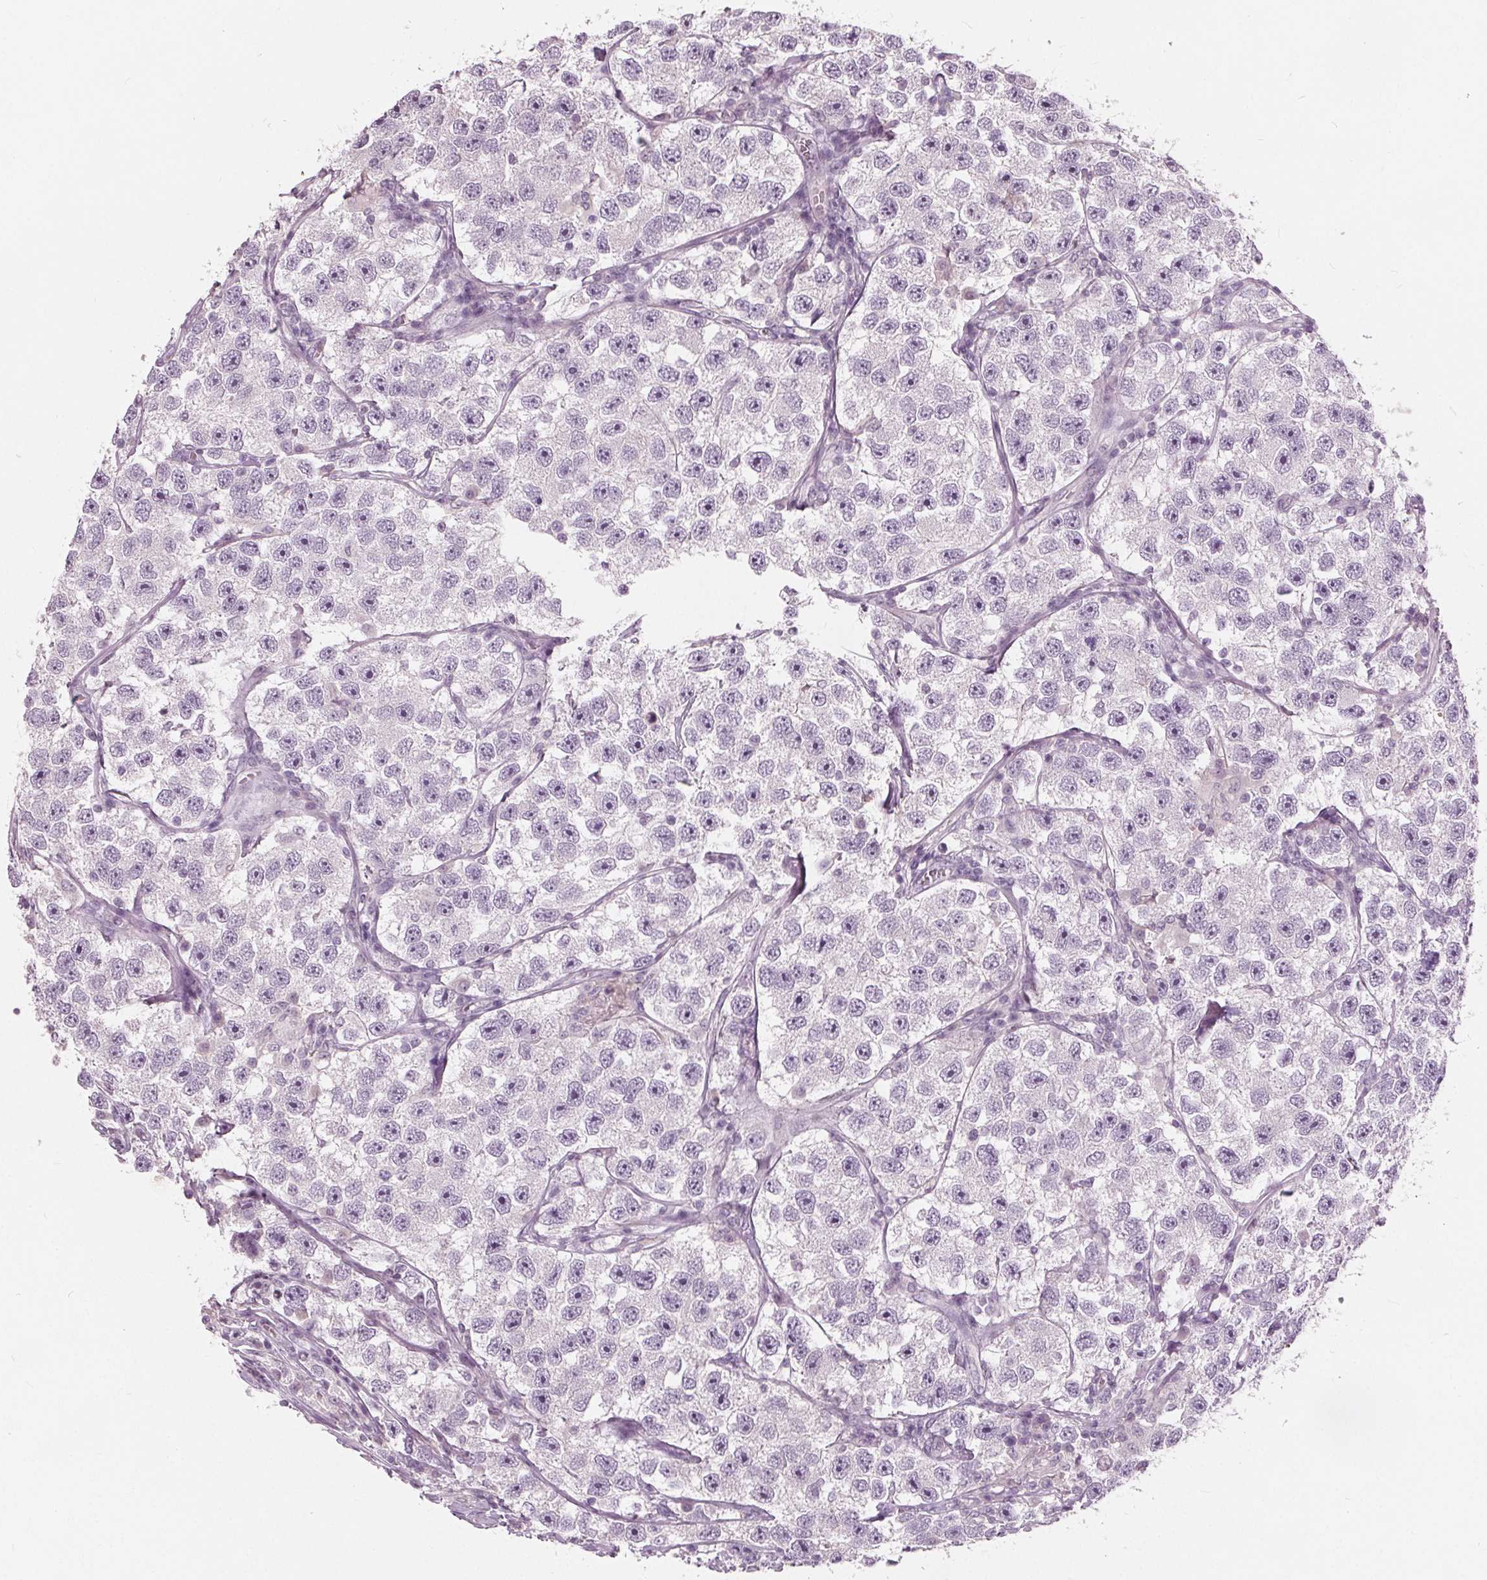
{"staining": {"intensity": "negative", "quantity": "none", "location": "none"}, "tissue": "testis cancer", "cell_type": "Tumor cells", "image_type": "cancer", "snomed": [{"axis": "morphology", "description": "Seminoma, NOS"}, {"axis": "topography", "description": "Testis"}], "caption": "Immunohistochemical staining of testis cancer (seminoma) displays no significant positivity in tumor cells.", "gene": "TKFC", "patient": {"sex": "male", "age": 26}}